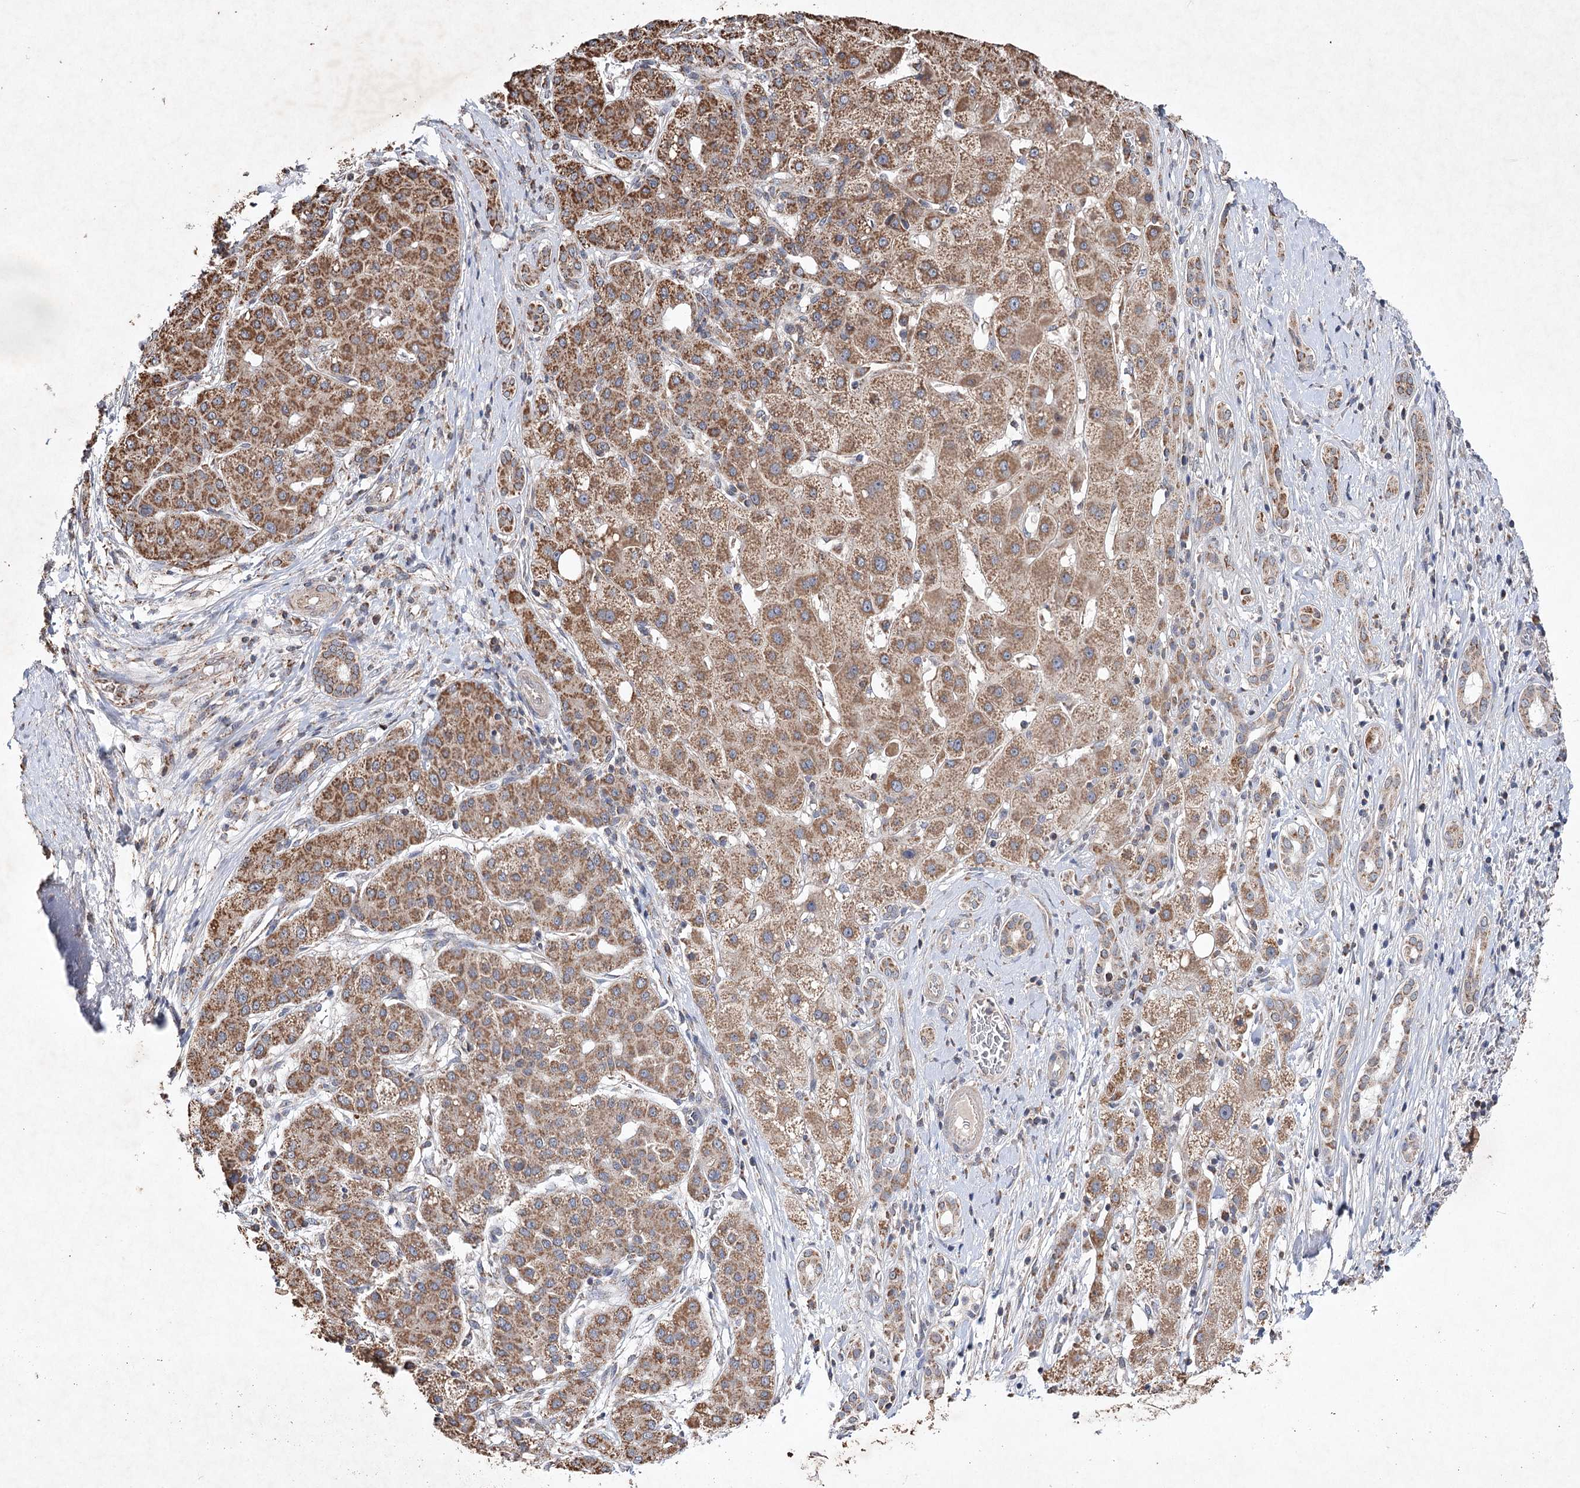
{"staining": {"intensity": "moderate", "quantity": ">75%", "location": "cytoplasmic/membranous"}, "tissue": "liver cancer", "cell_type": "Tumor cells", "image_type": "cancer", "snomed": [{"axis": "morphology", "description": "Carcinoma, Hepatocellular, NOS"}, {"axis": "topography", "description": "Liver"}], "caption": "This is a histology image of IHC staining of liver cancer, which shows moderate positivity in the cytoplasmic/membranous of tumor cells.", "gene": "PIK3CB", "patient": {"sex": "male", "age": 65}}